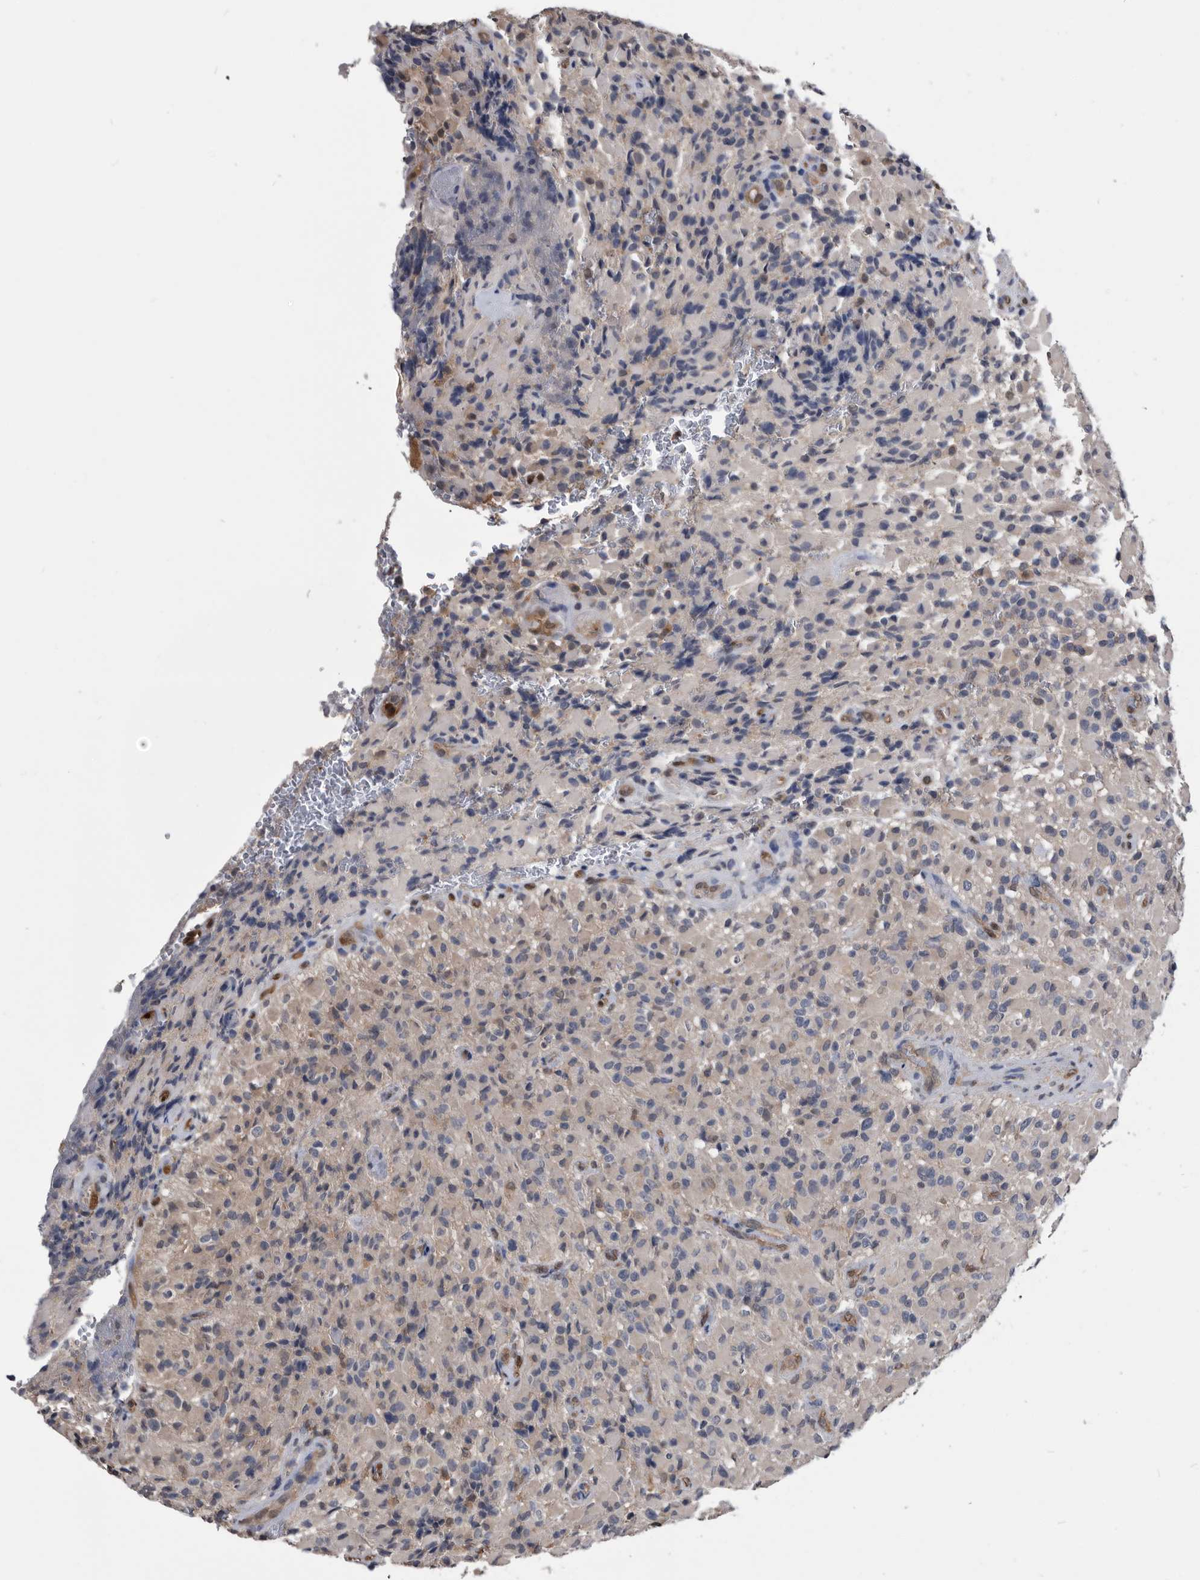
{"staining": {"intensity": "negative", "quantity": "none", "location": "none"}, "tissue": "glioma", "cell_type": "Tumor cells", "image_type": "cancer", "snomed": [{"axis": "morphology", "description": "Glioma, malignant, High grade"}, {"axis": "topography", "description": "Brain"}], "caption": "An immunohistochemistry (IHC) micrograph of malignant glioma (high-grade) is shown. There is no staining in tumor cells of malignant glioma (high-grade).", "gene": "PDXK", "patient": {"sex": "male", "age": 71}}